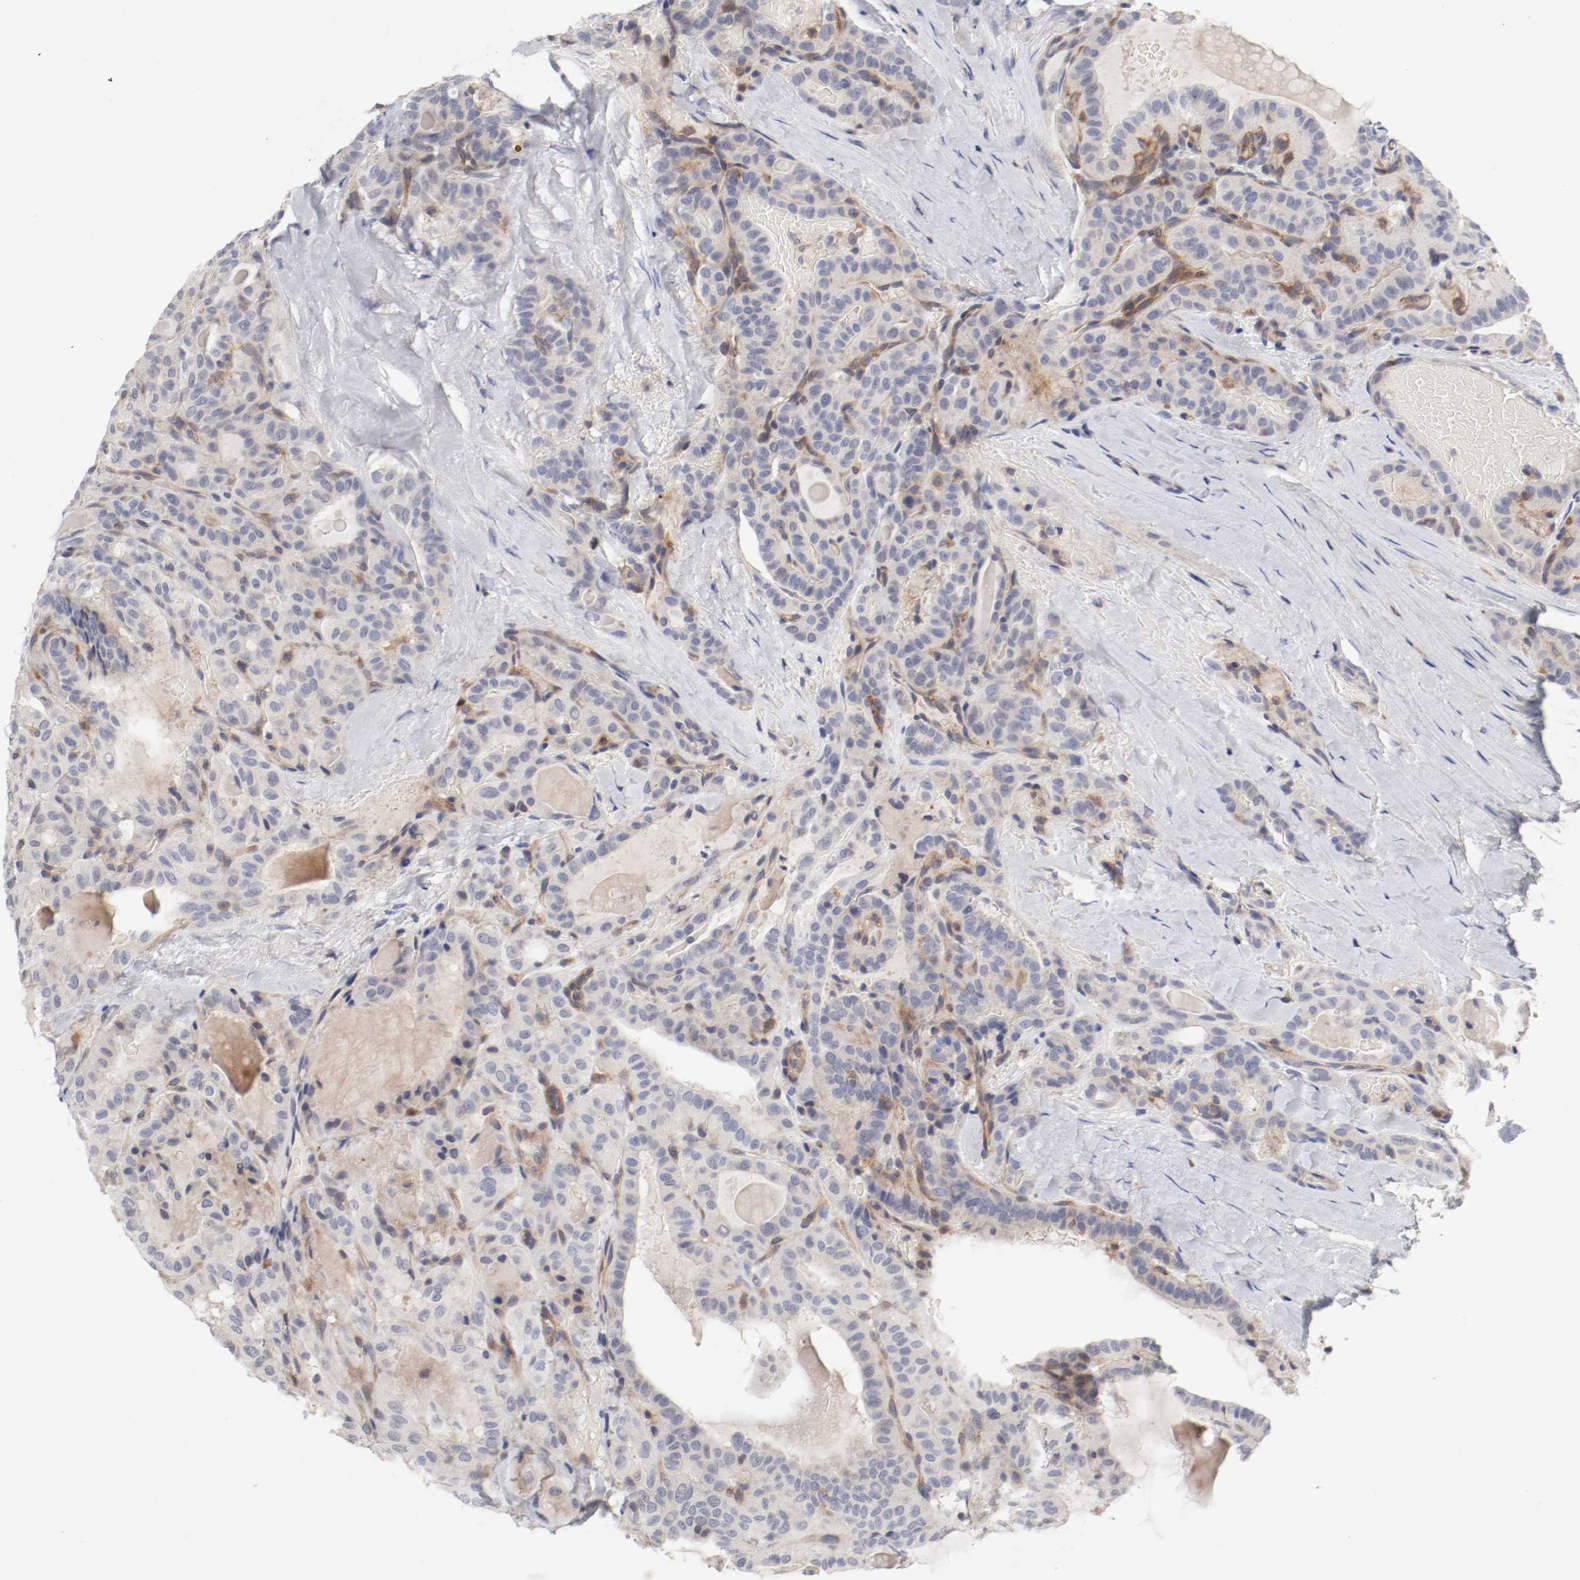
{"staining": {"intensity": "weak", "quantity": "25%-75%", "location": "cytoplasmic/membranous"}, "tissue": "thyroid cancer", "cell_type": "Tumor cells", "image_type": "cancer", "snomed": [{"axis": "morphology", "description": "Papillary adenocarcinoma, NOS"}, {"axis": "topography", "description": "Thyroid gland"}], "caption": "Thyroid papillary adenocarcinoma stained with immunohistochemistry (IHC) shows weak cytoplasmic/membranous expression in about 25%-75% of tumor cells. The staining was performed using DAB to visualize the protein expression in brown, while the nuclei were stained in blue with hematoxylin (Magnification: 20x).", "gene": "CBL", "patient": {"sex": "male", "age": 77}}